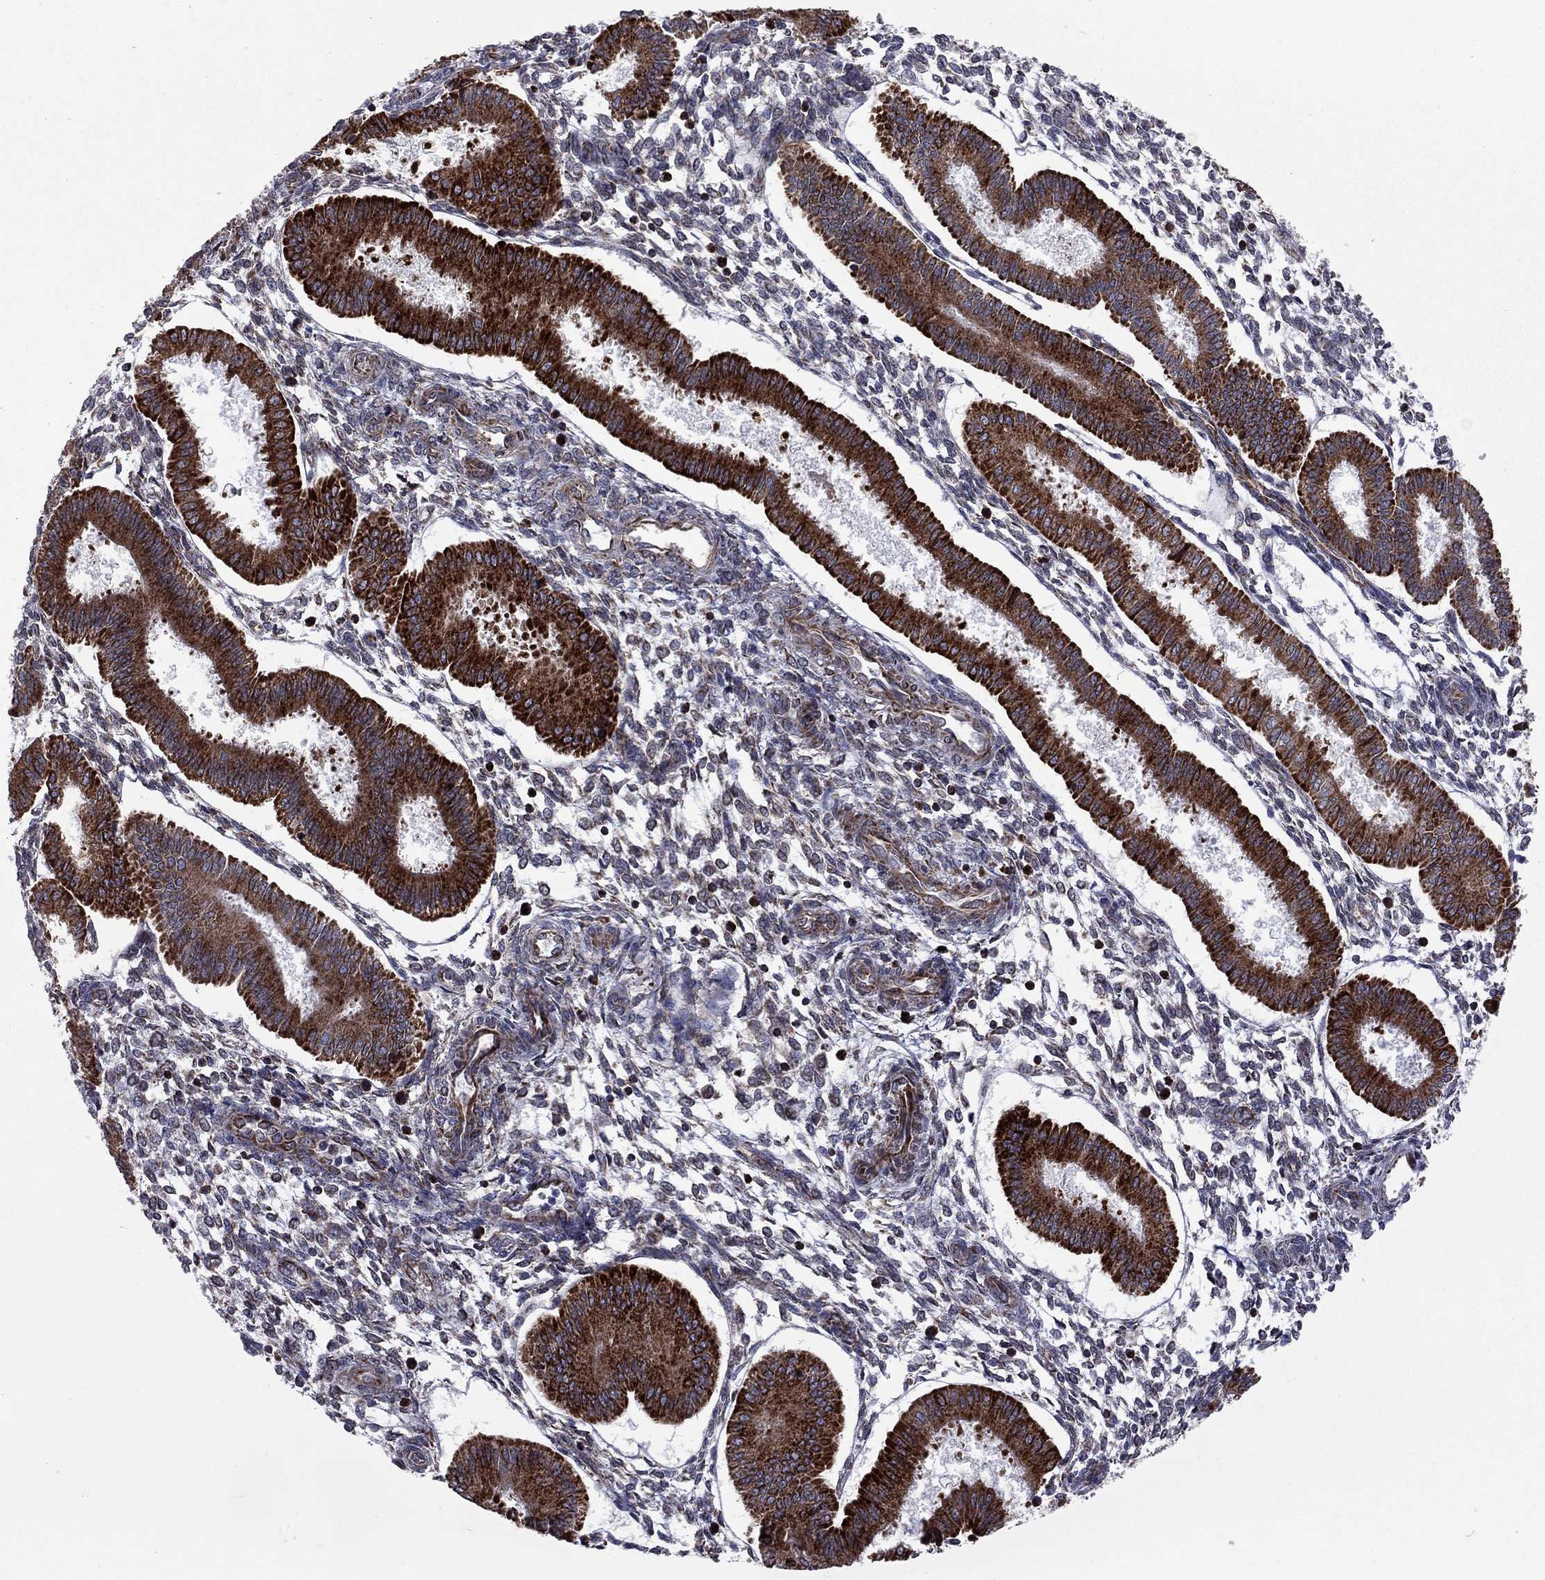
{"staining": {"intensity": "moderate", "quantity": "<25%", "location": "cytoplasmic/membranous"}, "tissue": "endometrium", "cell_type": "Cells in endometrial stroma", "image_type": "normal", "snomed": [{"axis": "morphology", "description": "Normal tissue, NOS"}, {"axis": "topography", "description": "Endometrium"}], "caption": "Immunohistochemical staining of benign human endometrium shows <25% levels of moderate cytoplasmic/membranous protein staining in about <25% of cells in endometrial stroma. (IHC, brightfield microscopy, high magnification).", "gene": "CLPTM1", "patient": {"sex": "female", "age": 43}}